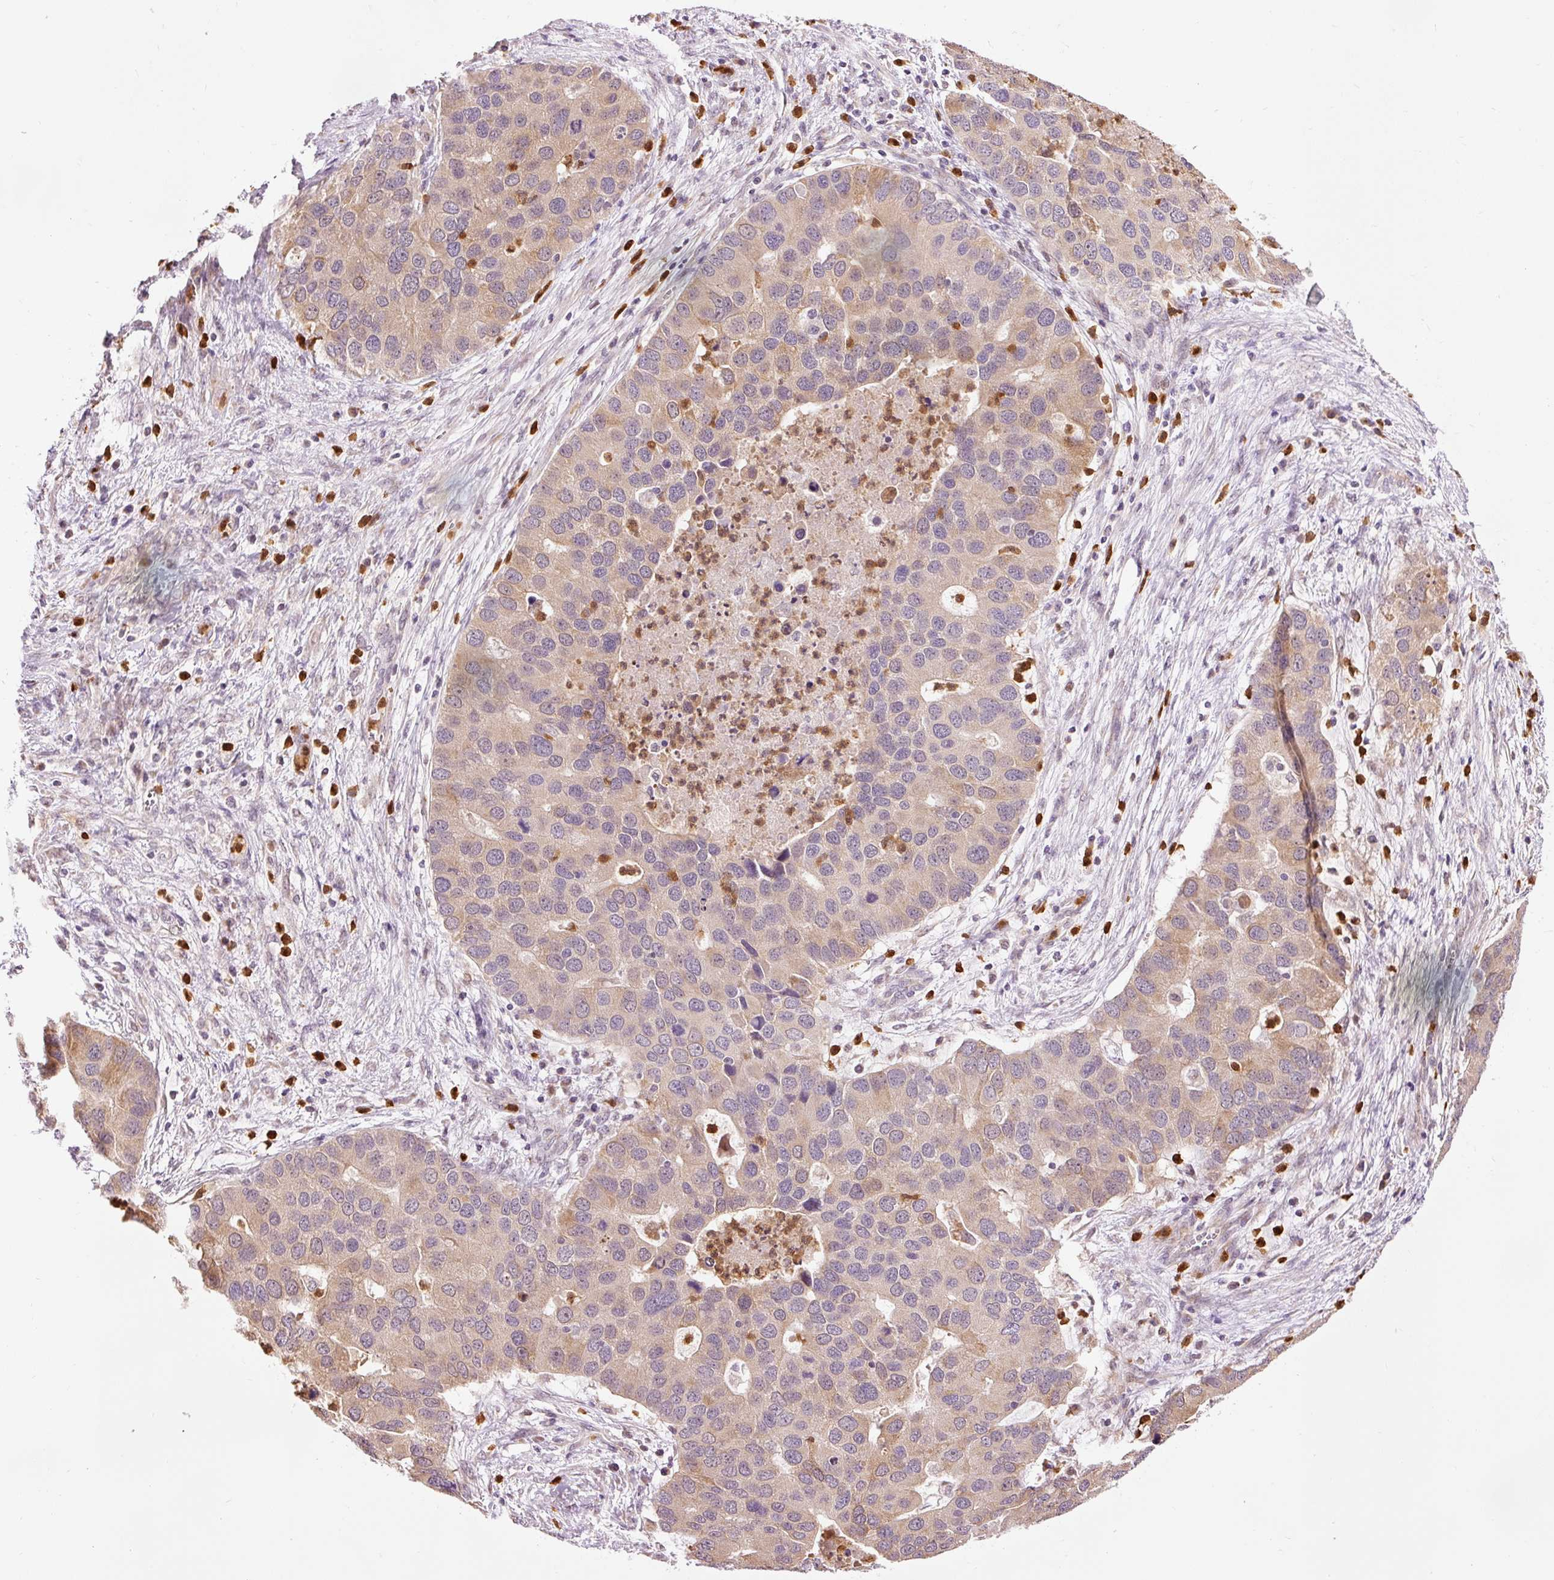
{"staining": {"intensity": "weak", "quantity": "25%-75%", "location": "cytoplasmic/membranous"}, "tissue": "lung cancer", "cell_type": "Tumor cells", "image_type": "cancer", "snomed": [{"axis": "morphology", "description": "Aneuploidy"}, {"axis": "morphology", "description": "Adenocarcinoma, NOS"}, {"axis": "topography", "description": "Lymph node"}, {"axis": "topography", "description": "Lung"}], "caption": "A brown stain labels weak cytoplasmic/membranous staining of a protein in lung adenocarcinoma tumor cells. Using DAB (brown) and hematoxylin (blue) stains, captured at high magnification using brightfield microscopy.", "gene": "PRDX5", "patient": {"sex": "female", "age": 74}}